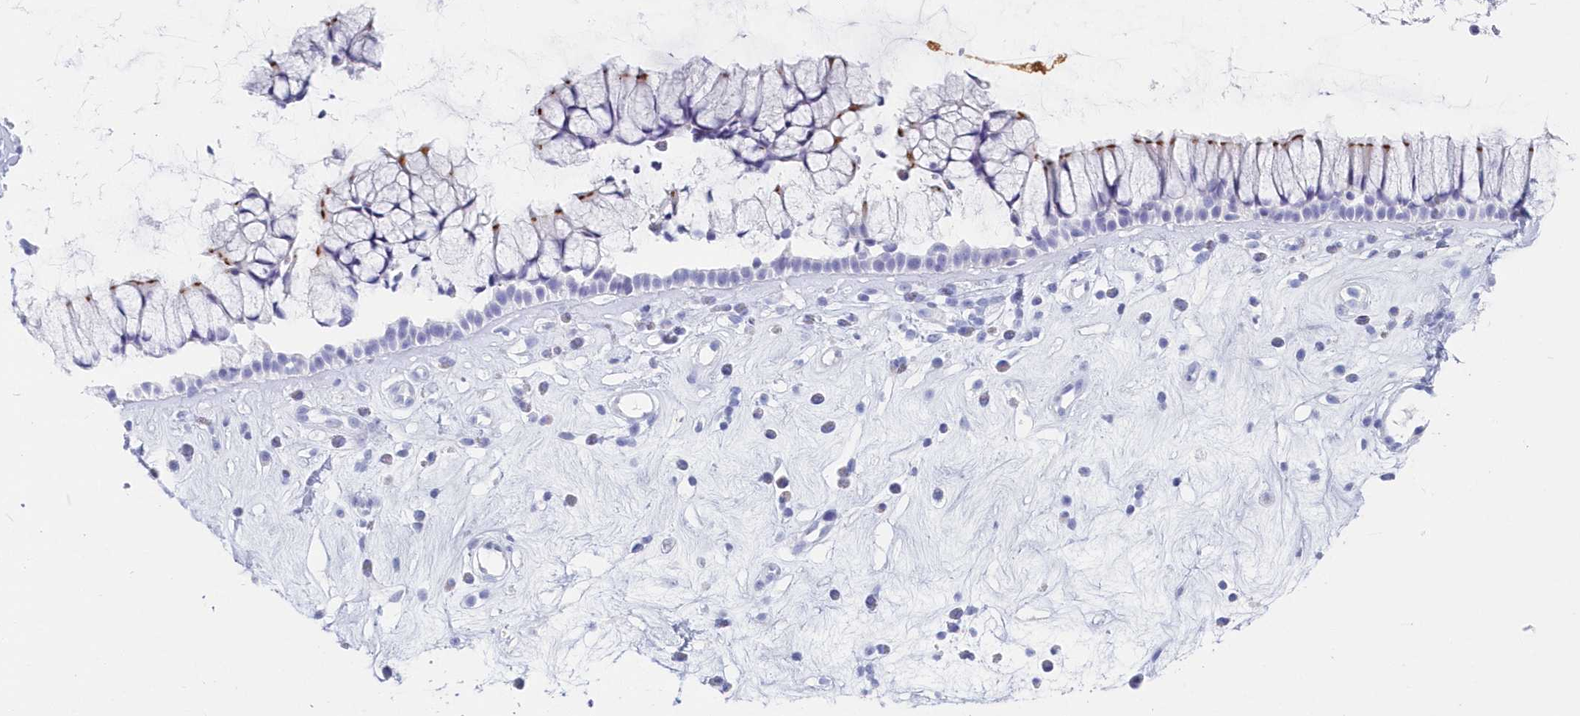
{"staining": {"intensity": "strong", "quantity": "<25%", "location": "cytoplasmic/membranous"}, "tissue": "nasopharynx", "cell_type": "Respiratory epithelial cells", "image_type": "normal", "snomed": [{"axis": "morphology", "description": "Normal tissue, NOS"}, {"axis": "morphology", "description": "Inflammation, NOS"}, {"axis": "topography", "description": "Nasopharynx"}], "caption": "Nasopharynx stained with DAB immunohistochemistry (IHC) reveals medium levels of strong cytoplasmic/membranous positivity in approximately <25% of respiratory epithelial cells. Using DAB (3,3'-diaminobenzidine) (brown) and hematoxylin (blue) stains, captured at high magnification using brightfield microscopy.", "gene": "CSNK1G2", "patient": {"sex": "male", "age": 29}}